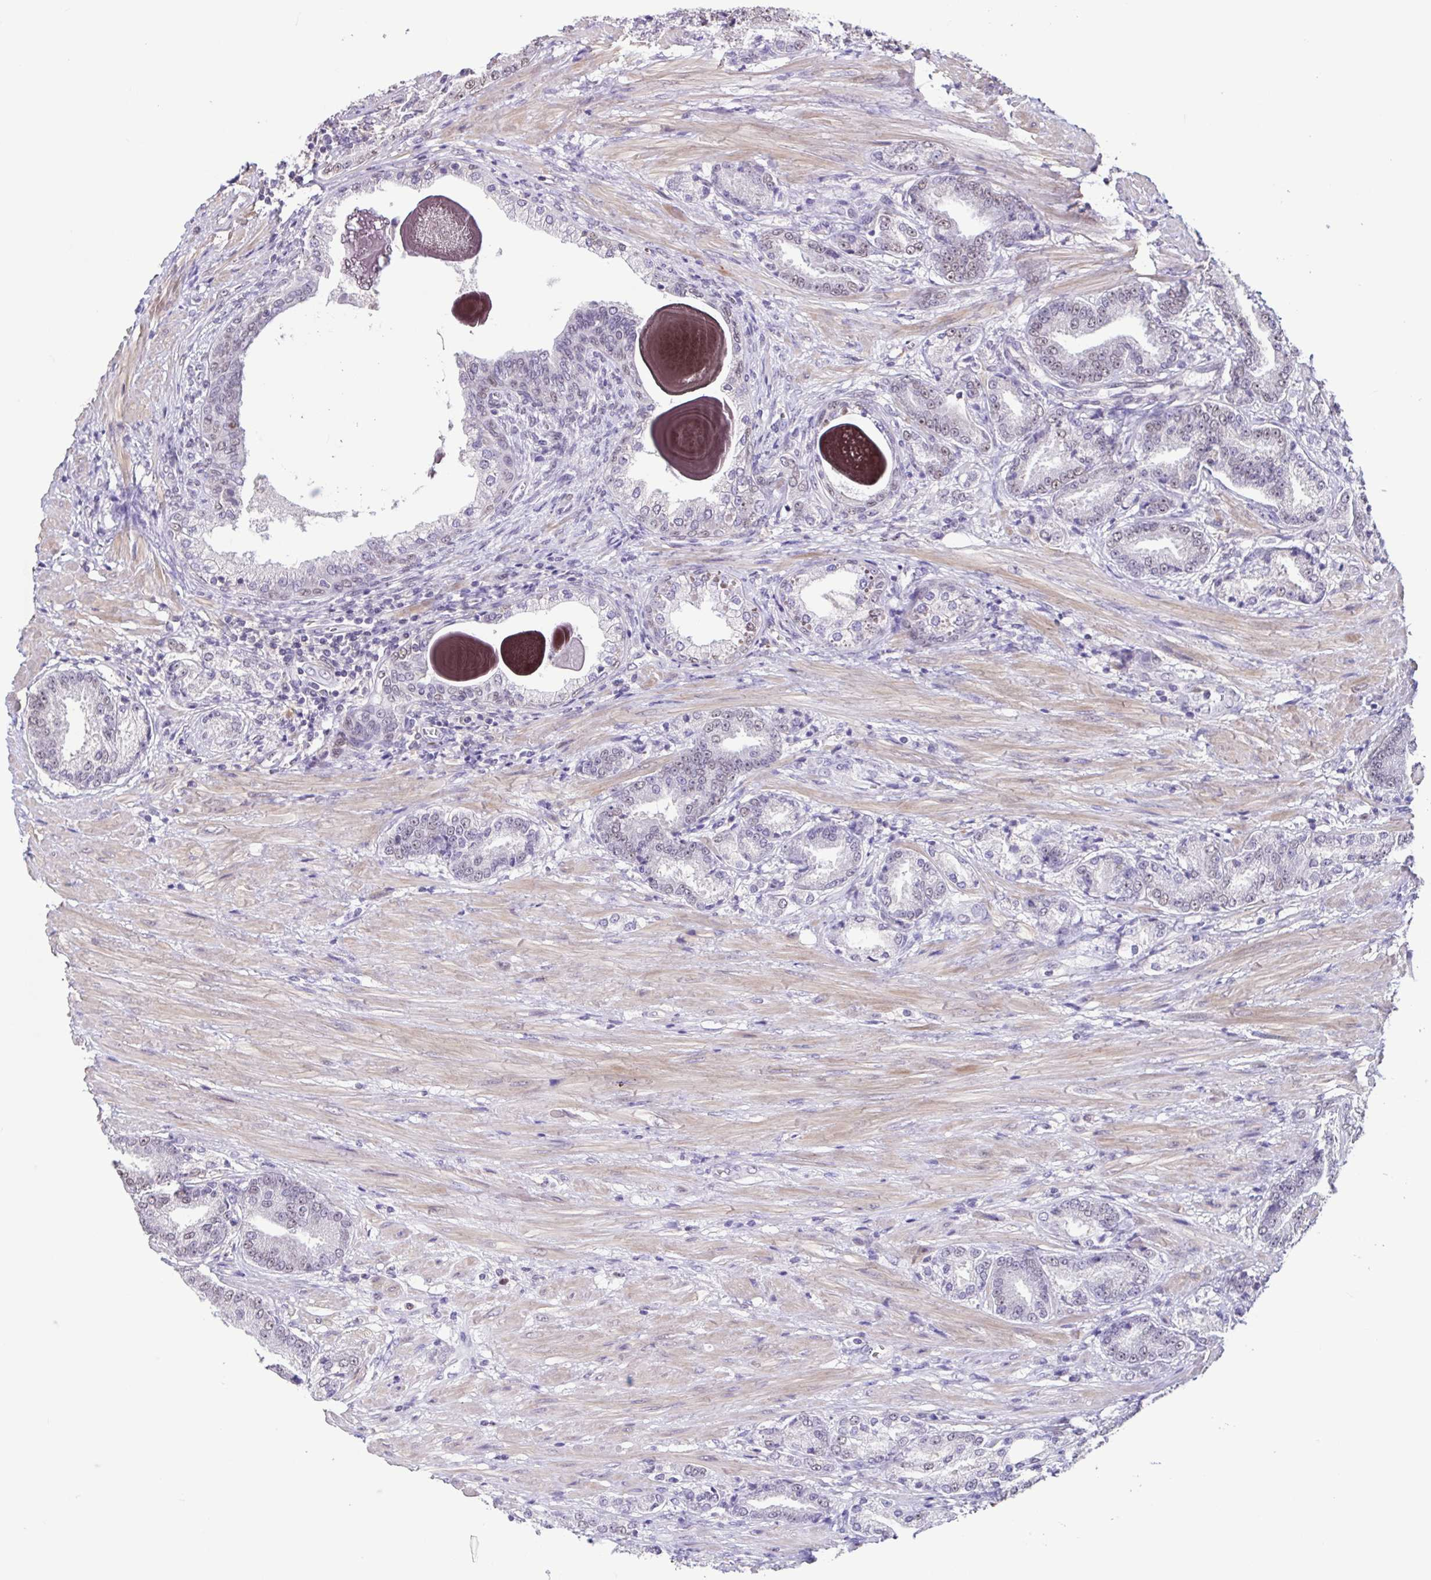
{"staining": {"intensity": "weak", "quantity": "<25%", "location": "nuclear"}, "tissue": "prostate cancer", "cell_type": "Tumor cells", "image_type": "cancer", "snomed": [{"axis": "morphology", "description": "Adenocarcinoma, High grade"}, {"axis": "topography", "description": "Prostate and seminal vesicle, NOS"}], "caption": "Photomicrograph shows no protein staining in tumor cells of high-grade adenocarcinoma (prostate) tissue.", "gene": "ACTRT3", "patient": {"sex": "male", "age": 61}}